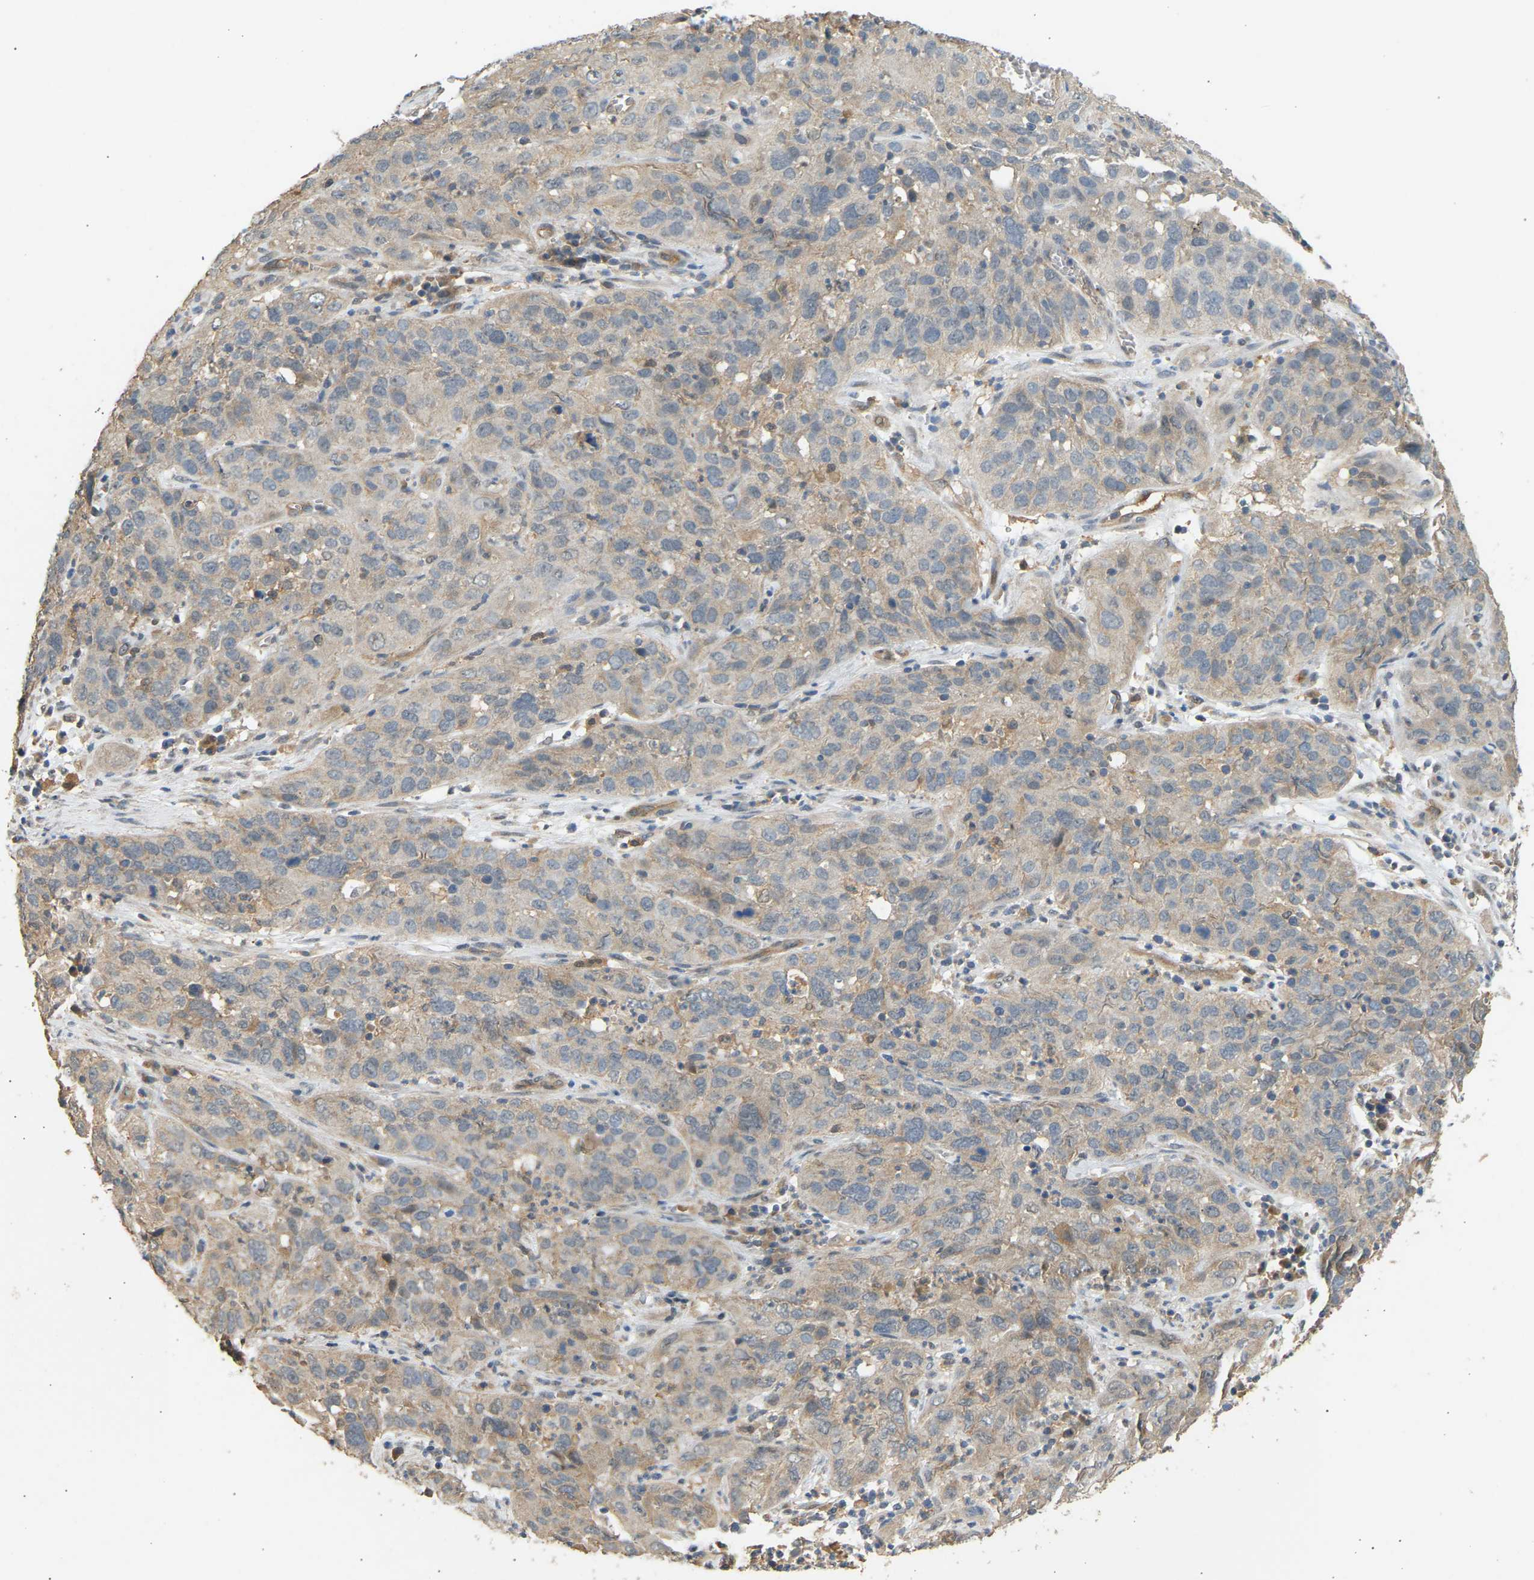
{"staining": {"intensity": "weak", "quantity": "<25%", "location": "cytoplasmic/membranous"}, "tissue": "cervical cancer", "cell_type": "Tumor cells", "image_type": "cancer", "snomed": [{"axis": "morphology", "description": "Squamous cell carcinoma, NOS"}, {"axis": "topography", "description": "Cervix"}], "caption": "Tumor cells are negative for protein expression in human cervical cancer (squamous cell carcinoma).", "gene": "RGL1", "patient": {"sex": "female", "age": 32}}